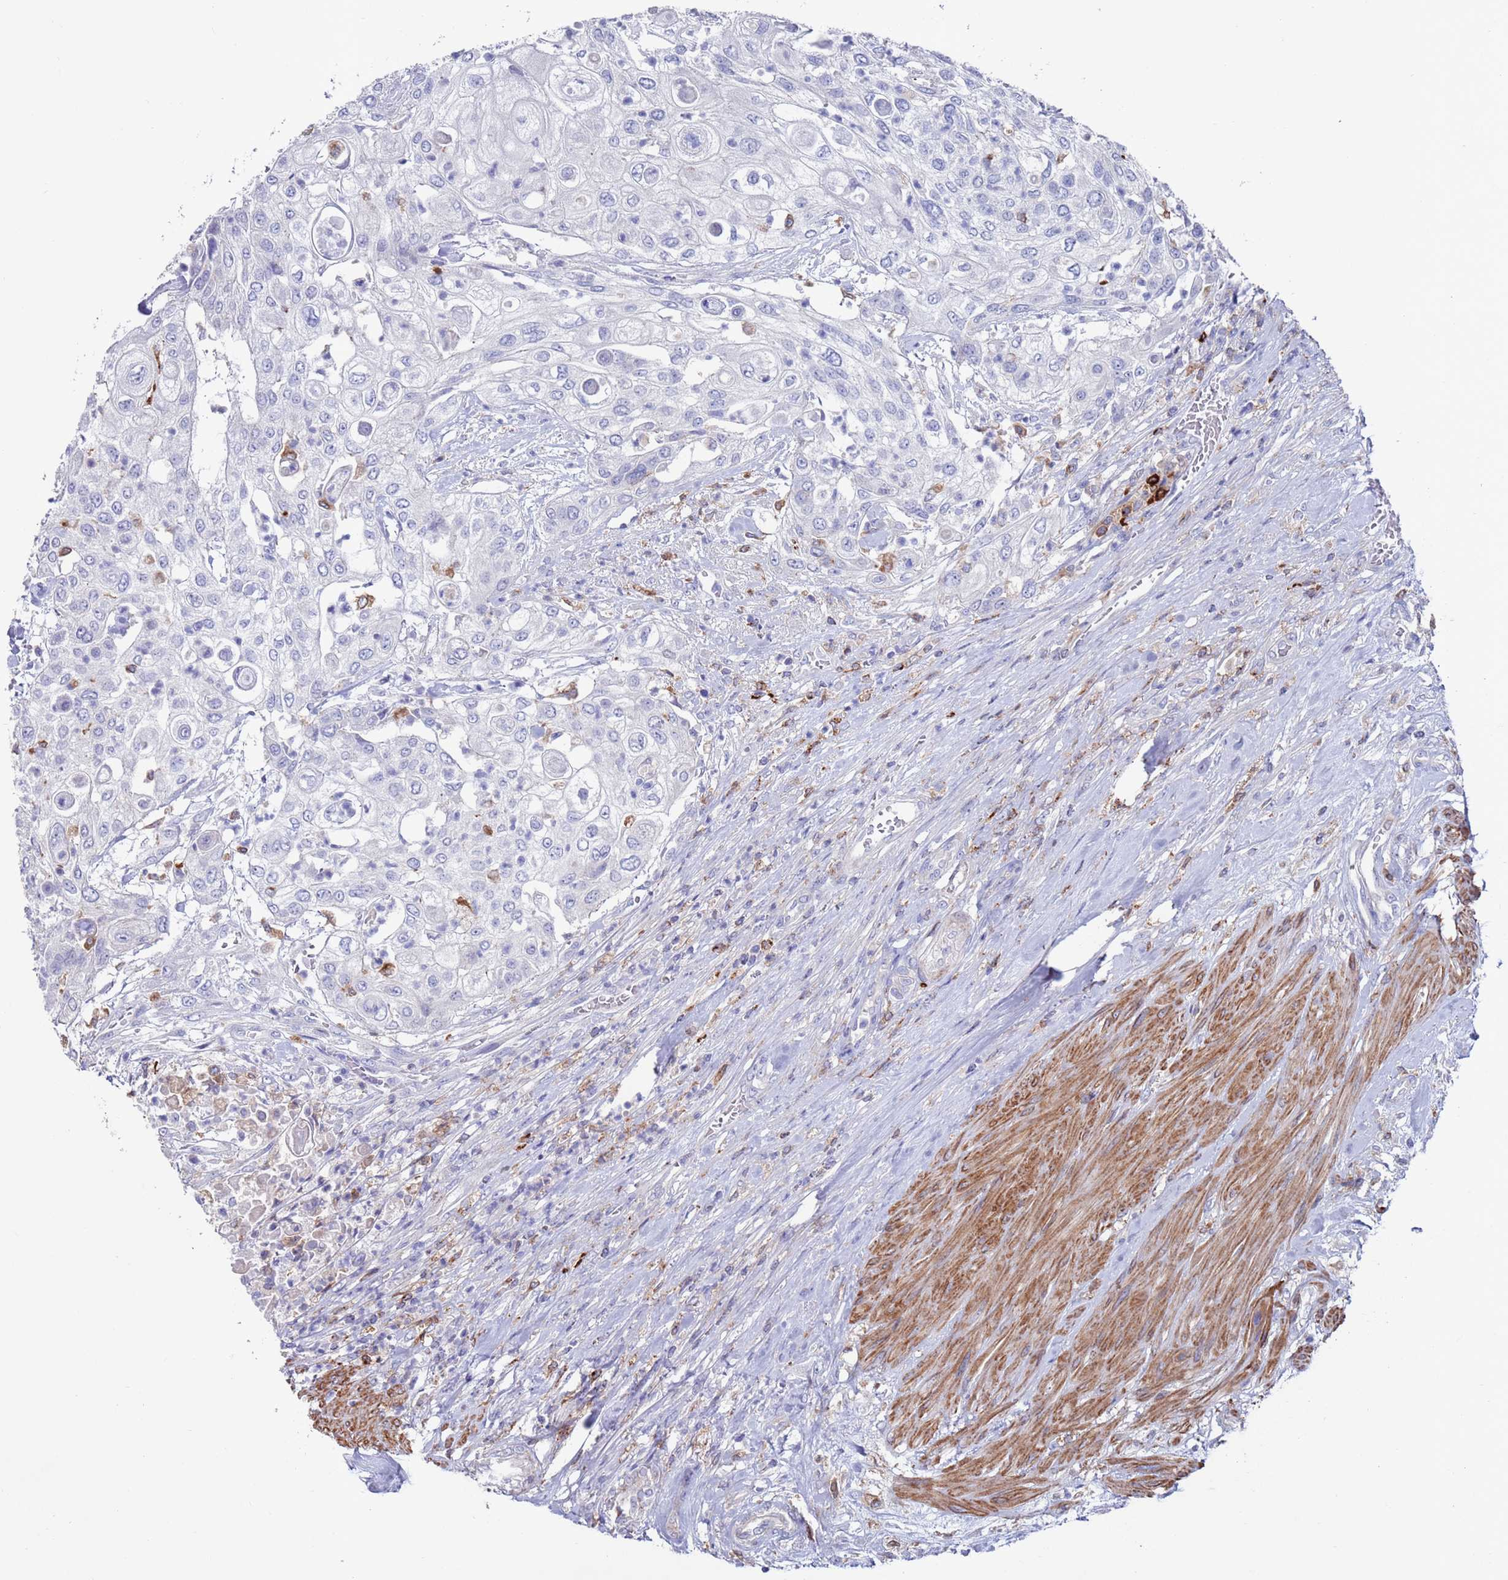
{"staining": {"intensity": "negative", "quantity": "none", "location": "none"}, "tissue": "urothelial cancer", "cell_type": "Tumor cells", "image_type": "cancer", "snomed": [{"axis": "morphology", "description": "Urothelial carcinoma, High grade"}, {"axis": "topography", "description": "Urinary bladder"}], "caption": "The photomicrograph shows no significant staining in tumor cells of high-grade urothelial carcinoma.", "gene": "GREB1L", "patient": {"sex": "female", "age": 79}}